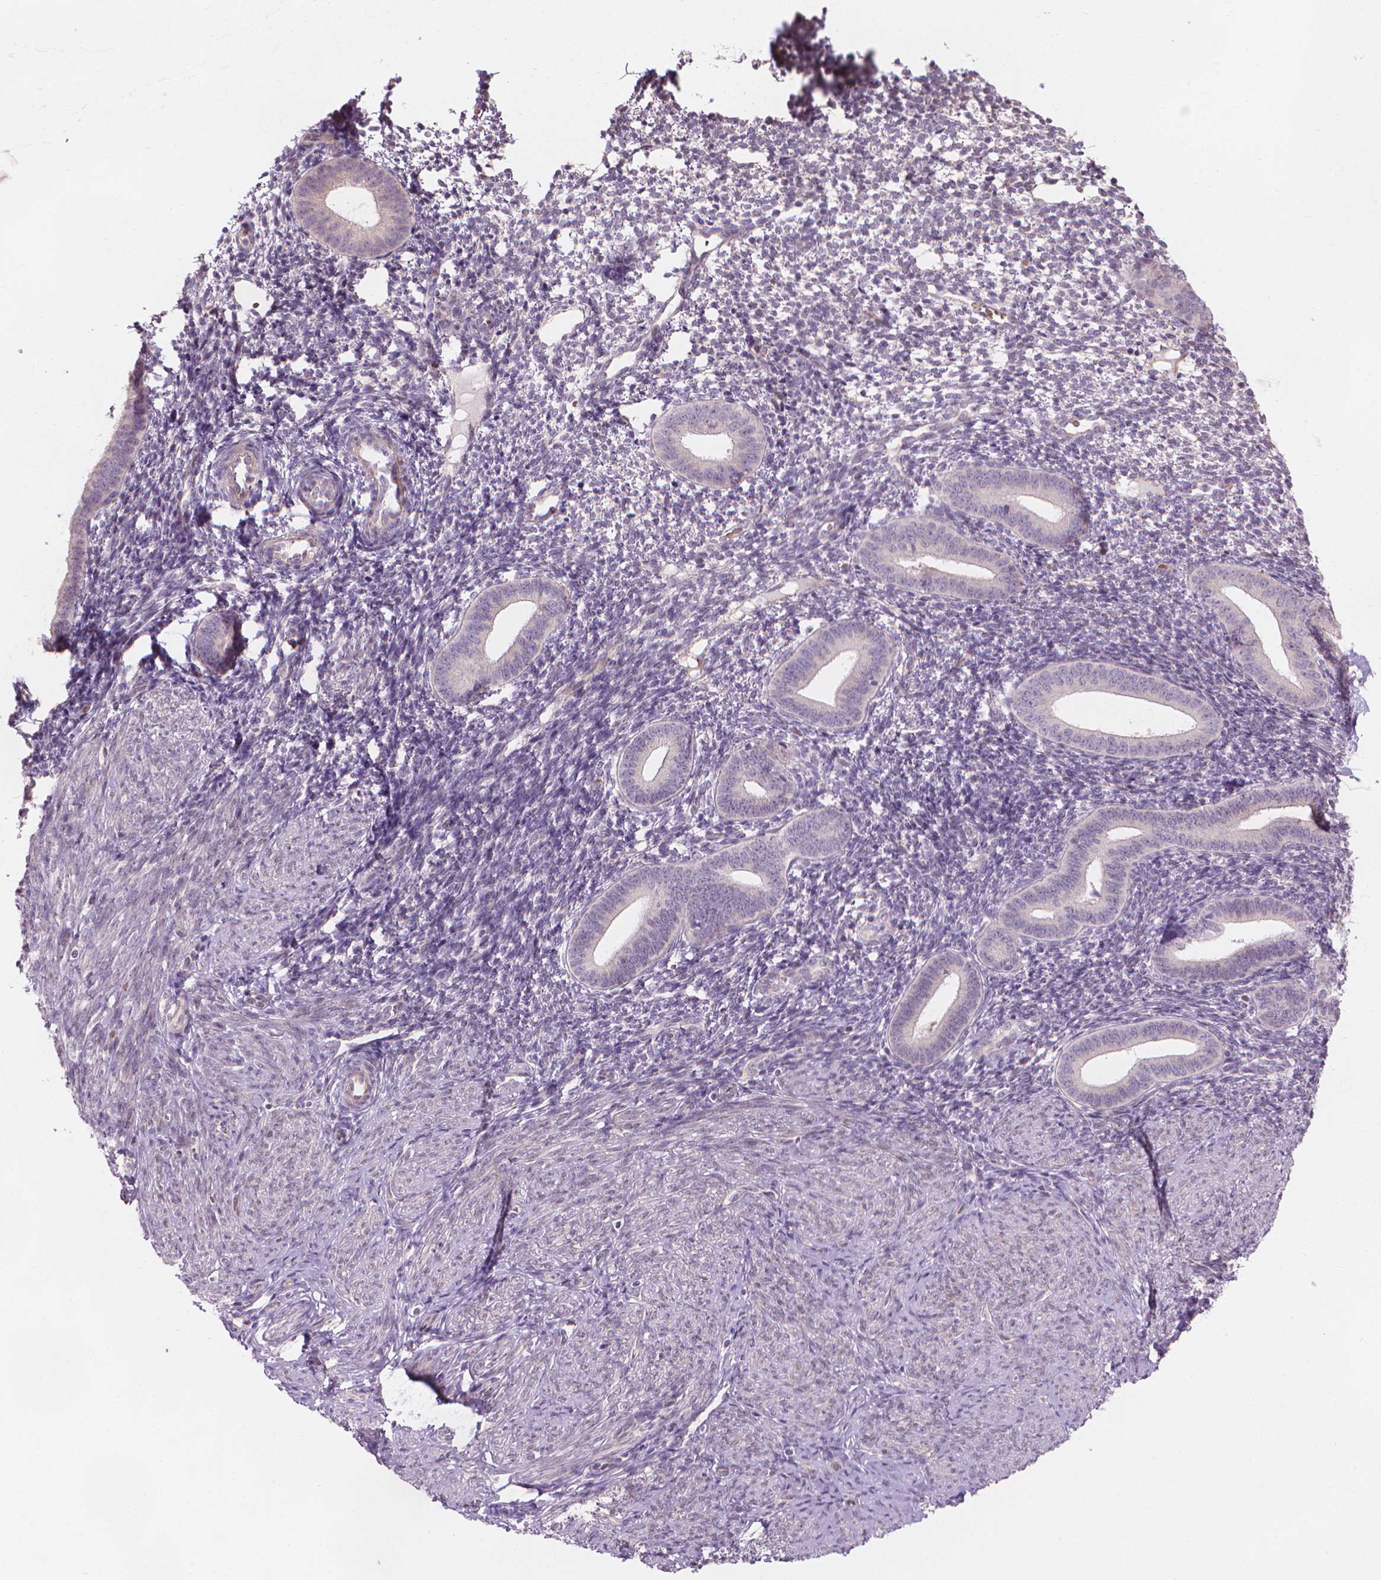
{"staining": {"intensity": "negative", "quantity": "none", "location": "none"}, "tissue": "endometrium", "cell_type": "Cells in endometrial stroma", "image_type": "normal", "snomed": [{"axis": "morphology", "description": "Normal tissue, NOS"}, {"axis": "topography", "description": "Endometrium"}], "caption": "IHC histopathology image of benign endometrium: human endometrium stained with DAB shows no significant protein staining in cells in endometrial stroma.", "gene": "IFFO1", "patient": {"sex": "female", "age": 40}}